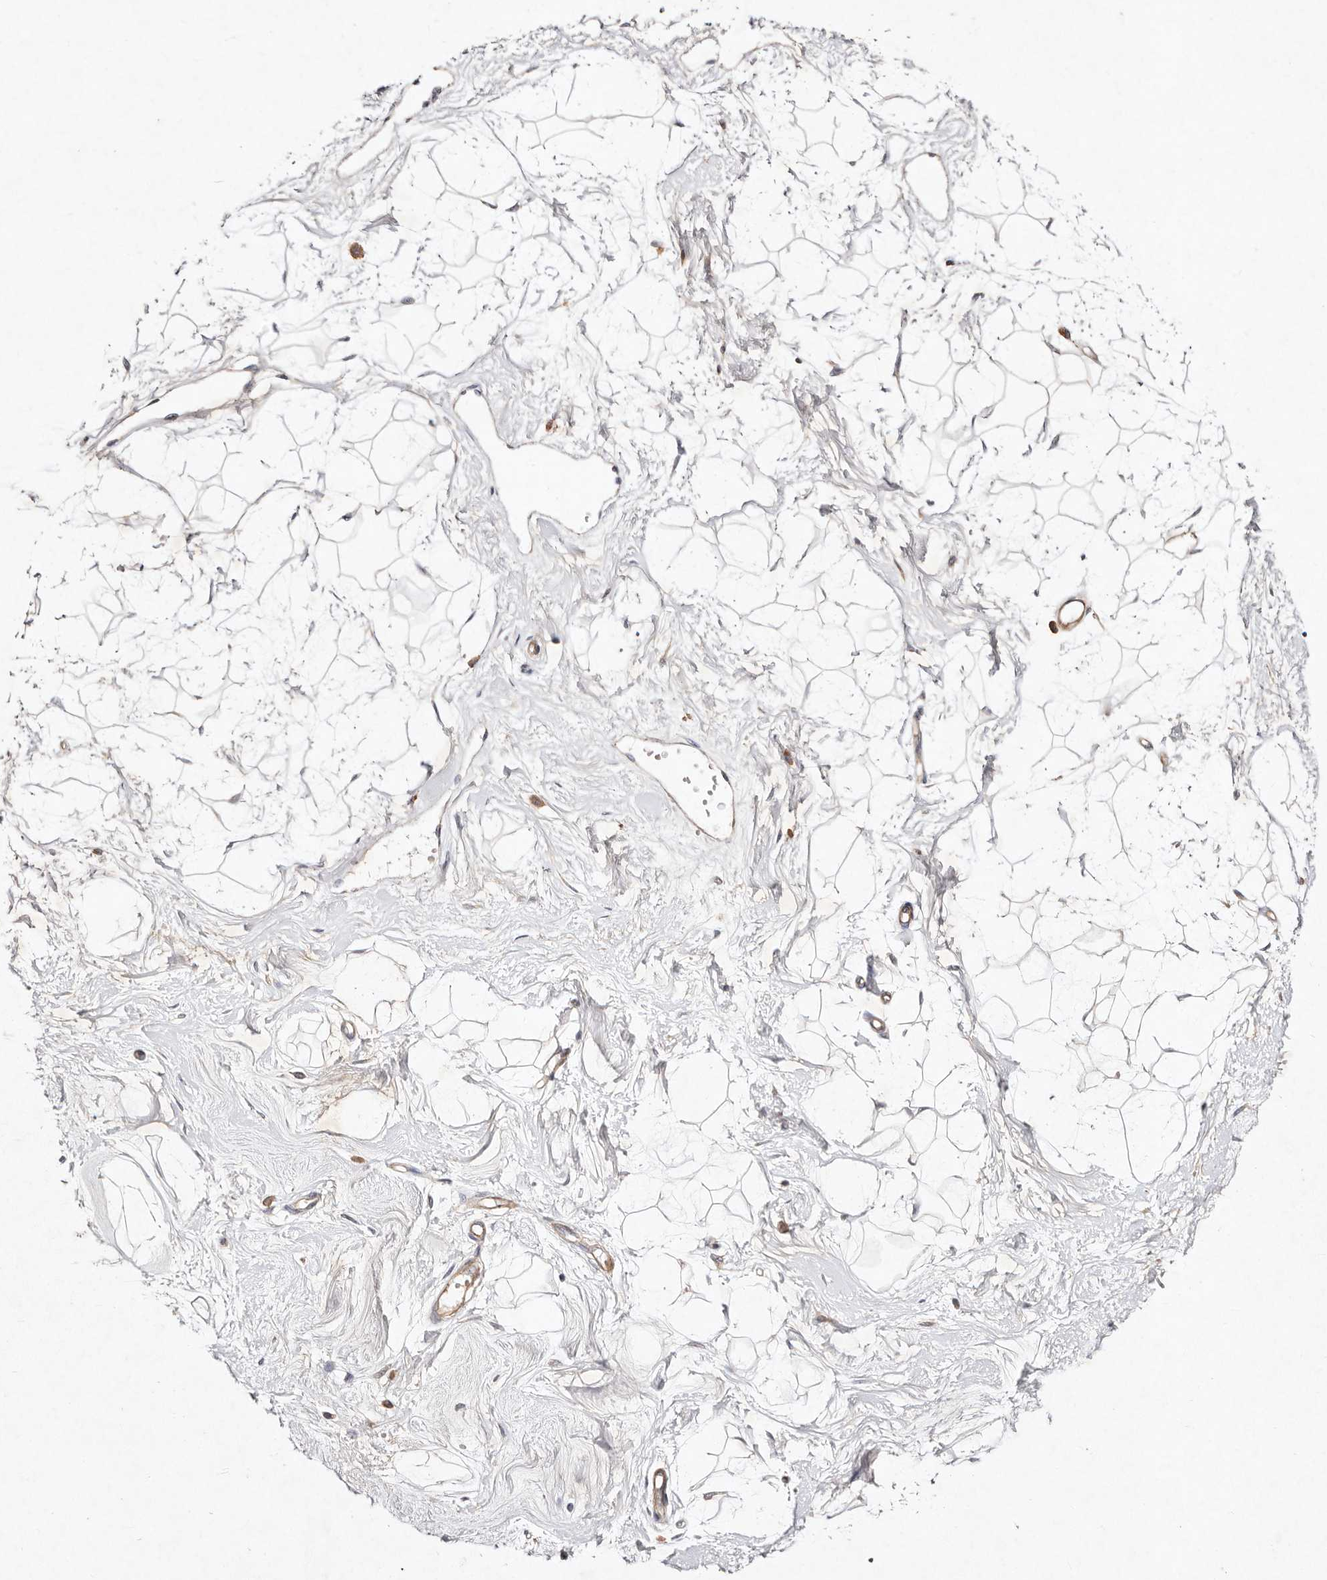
{"staining": {"intensity": "negative", "quantity": "none", "location": "none"}, "tissue": "breast", "cell_type": "Adipocytes", "image_type": "normal", "snomed": [{"axis": "morphology", "description": "Normal tissue, NOS"}, {"axis": "topography", "description": "Breast"}], "caption": "An immunohistochemistry histopathology image of normal breast is shown. There is no staining in adipocytes of breast. (DAB (3,3'-diaminobenzidine) immunohistochemistry visualized using brightfield microscopy, high magnification).", "gene": "MTMR11", "patient": {"sex": "female", "age": 45}}